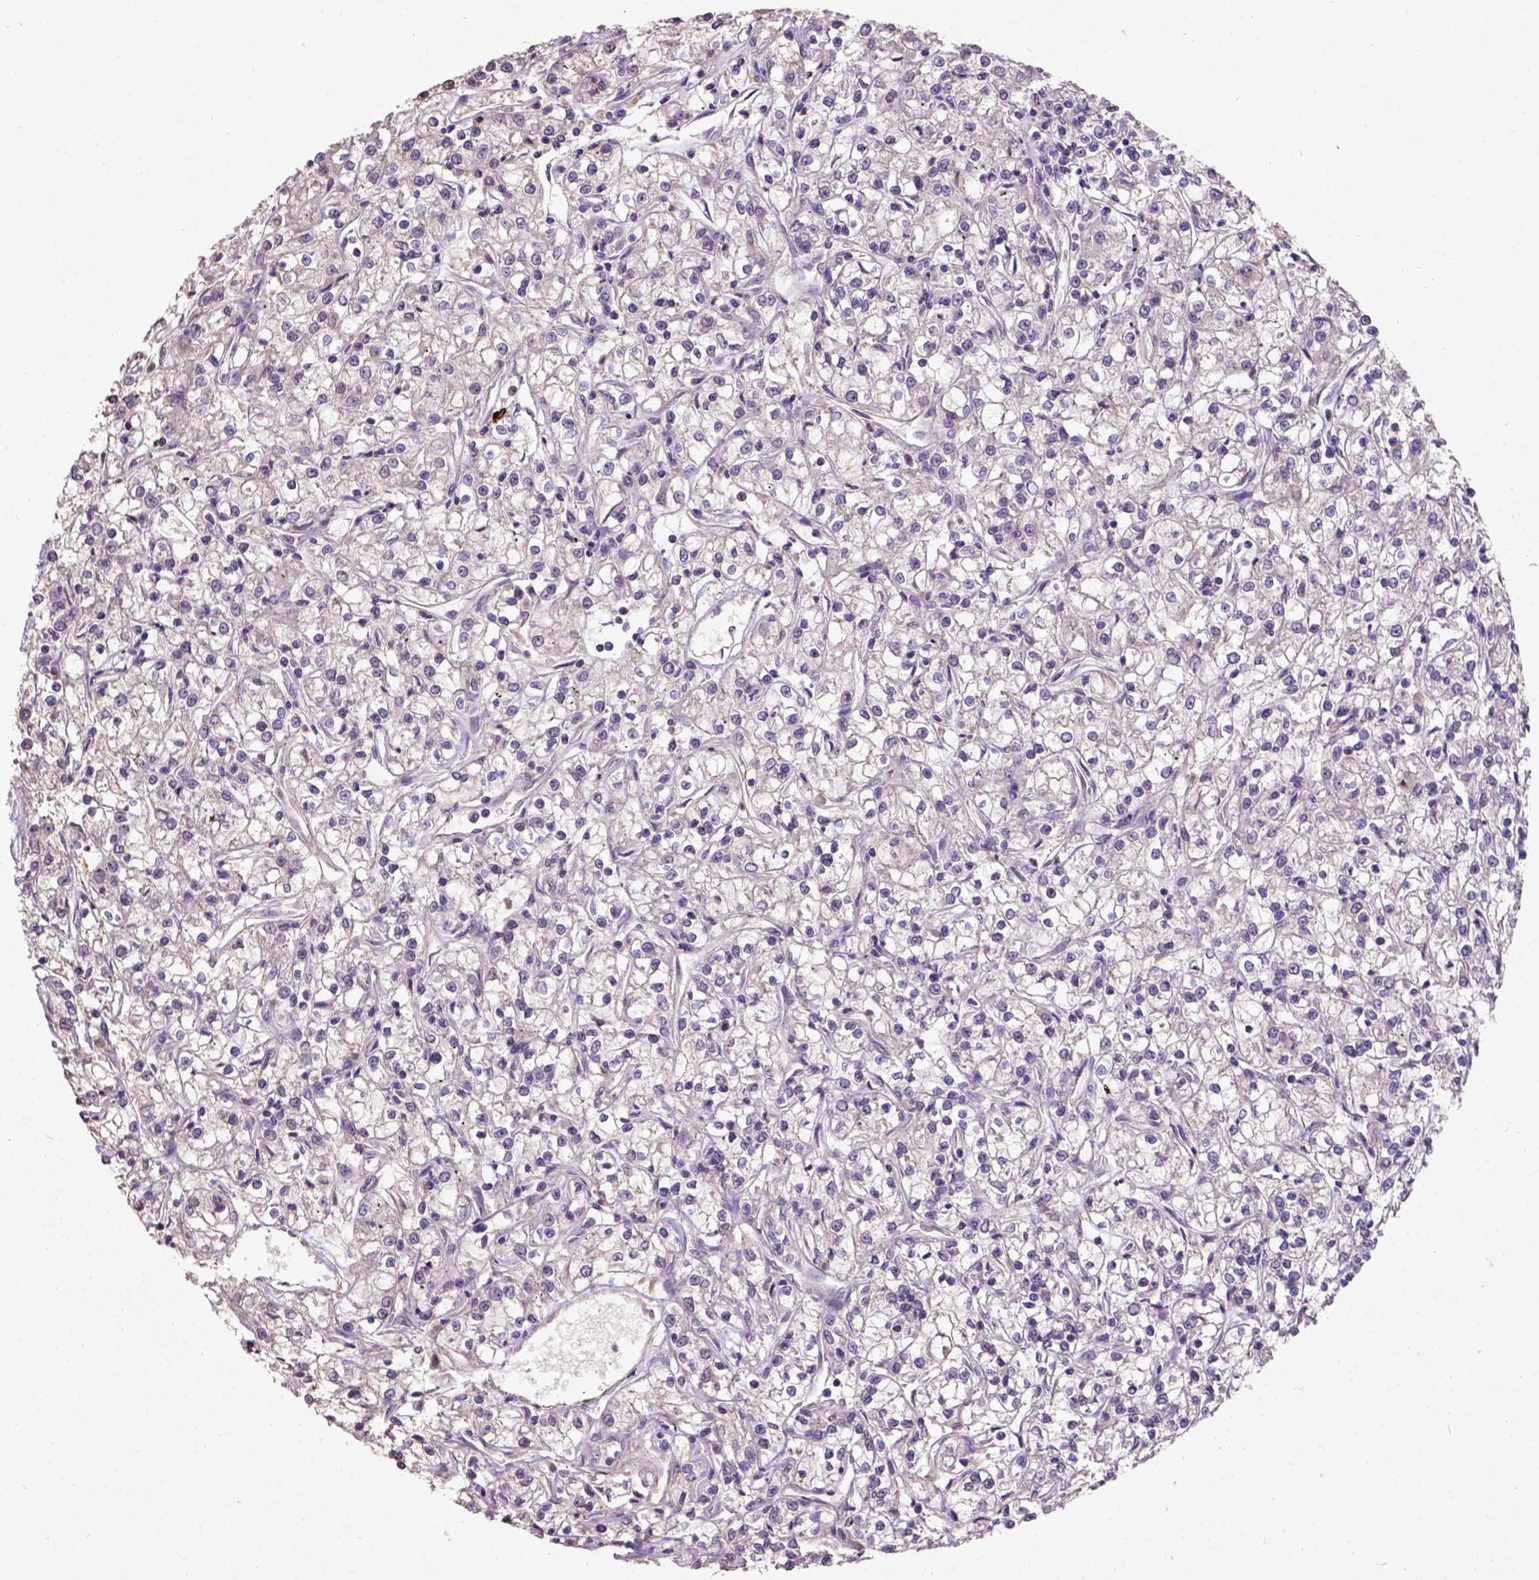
{"staining": {"intensity": "negative", "quantity": "none", "location": "none"}, "tissue": "renal cancer", "cell_type": "Tumor cells", "image_type": "cancer", "snomed": [{"axis": "morphology", "description": "Adenocarcinoma, NOS"}, {"axis": "topography", "description": "Kidney"}], "caption": "Tumor cells show no significant protein expression in renal adenocarcinoma.", "gene": "KBTBD8", "patient": {"sex": "female", "age": 59}}